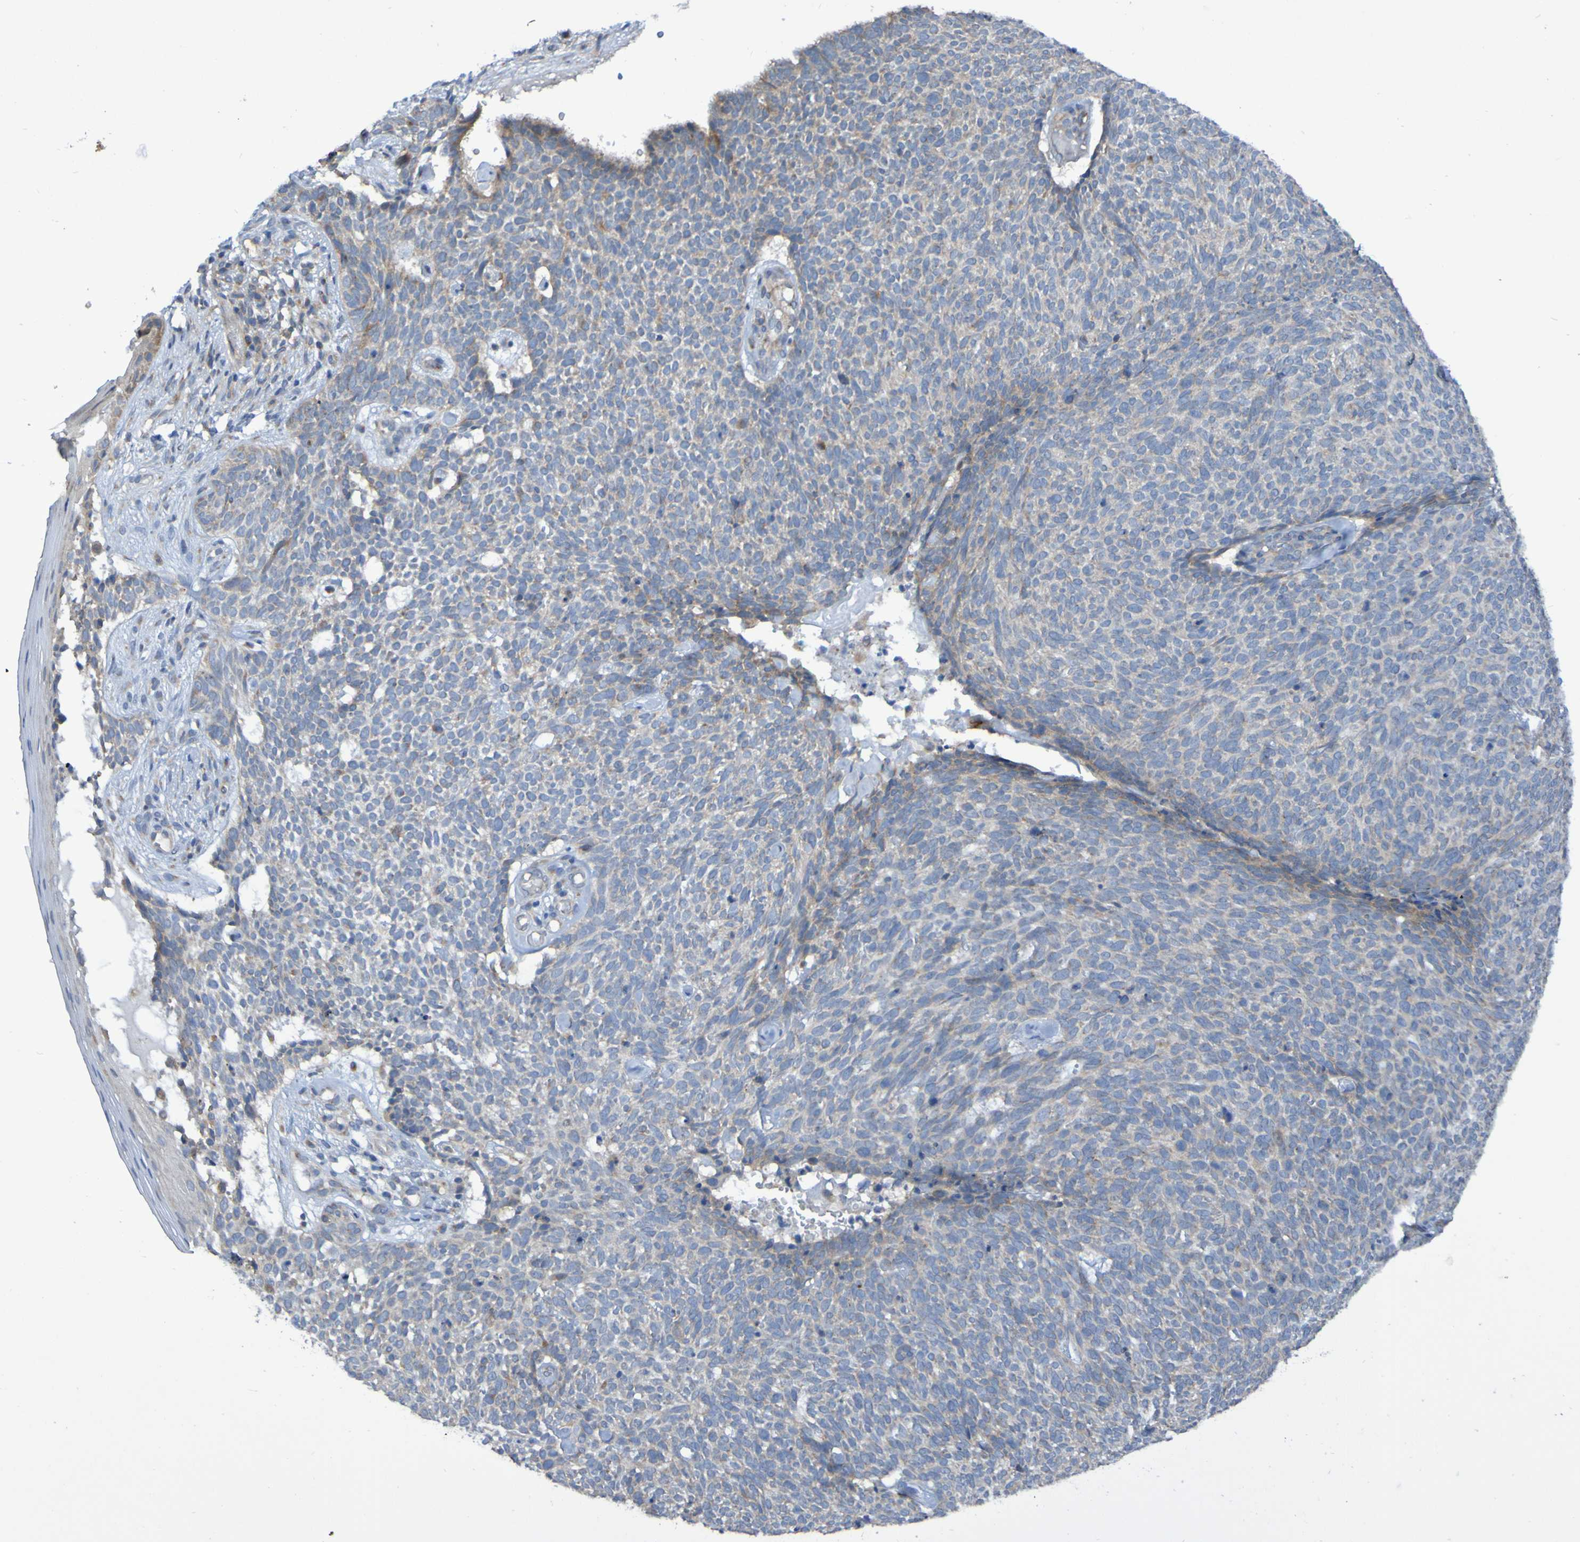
{"staining": {"intensity": "weak", "quantity": ">75%", "location": "cytoplasmic/membranous"}, "tissue": "skin cancer", "cell_type": "Tumor cells", "image_type": "cancer", "snomed": [{"axis": "morphology", "description": "Basal cell carcinoma"}, {"axis": "topography", "description": "Skin"}], "caption": "Brown immunohistochemical staining in skin cancer (basal cell carcinoma) demonstrates weak cytoplasmic/membranous positivity in approximately >75% of tumor cells.", "gene": "LMBRD2", "patient": {"sex": "female", "age": 84}}